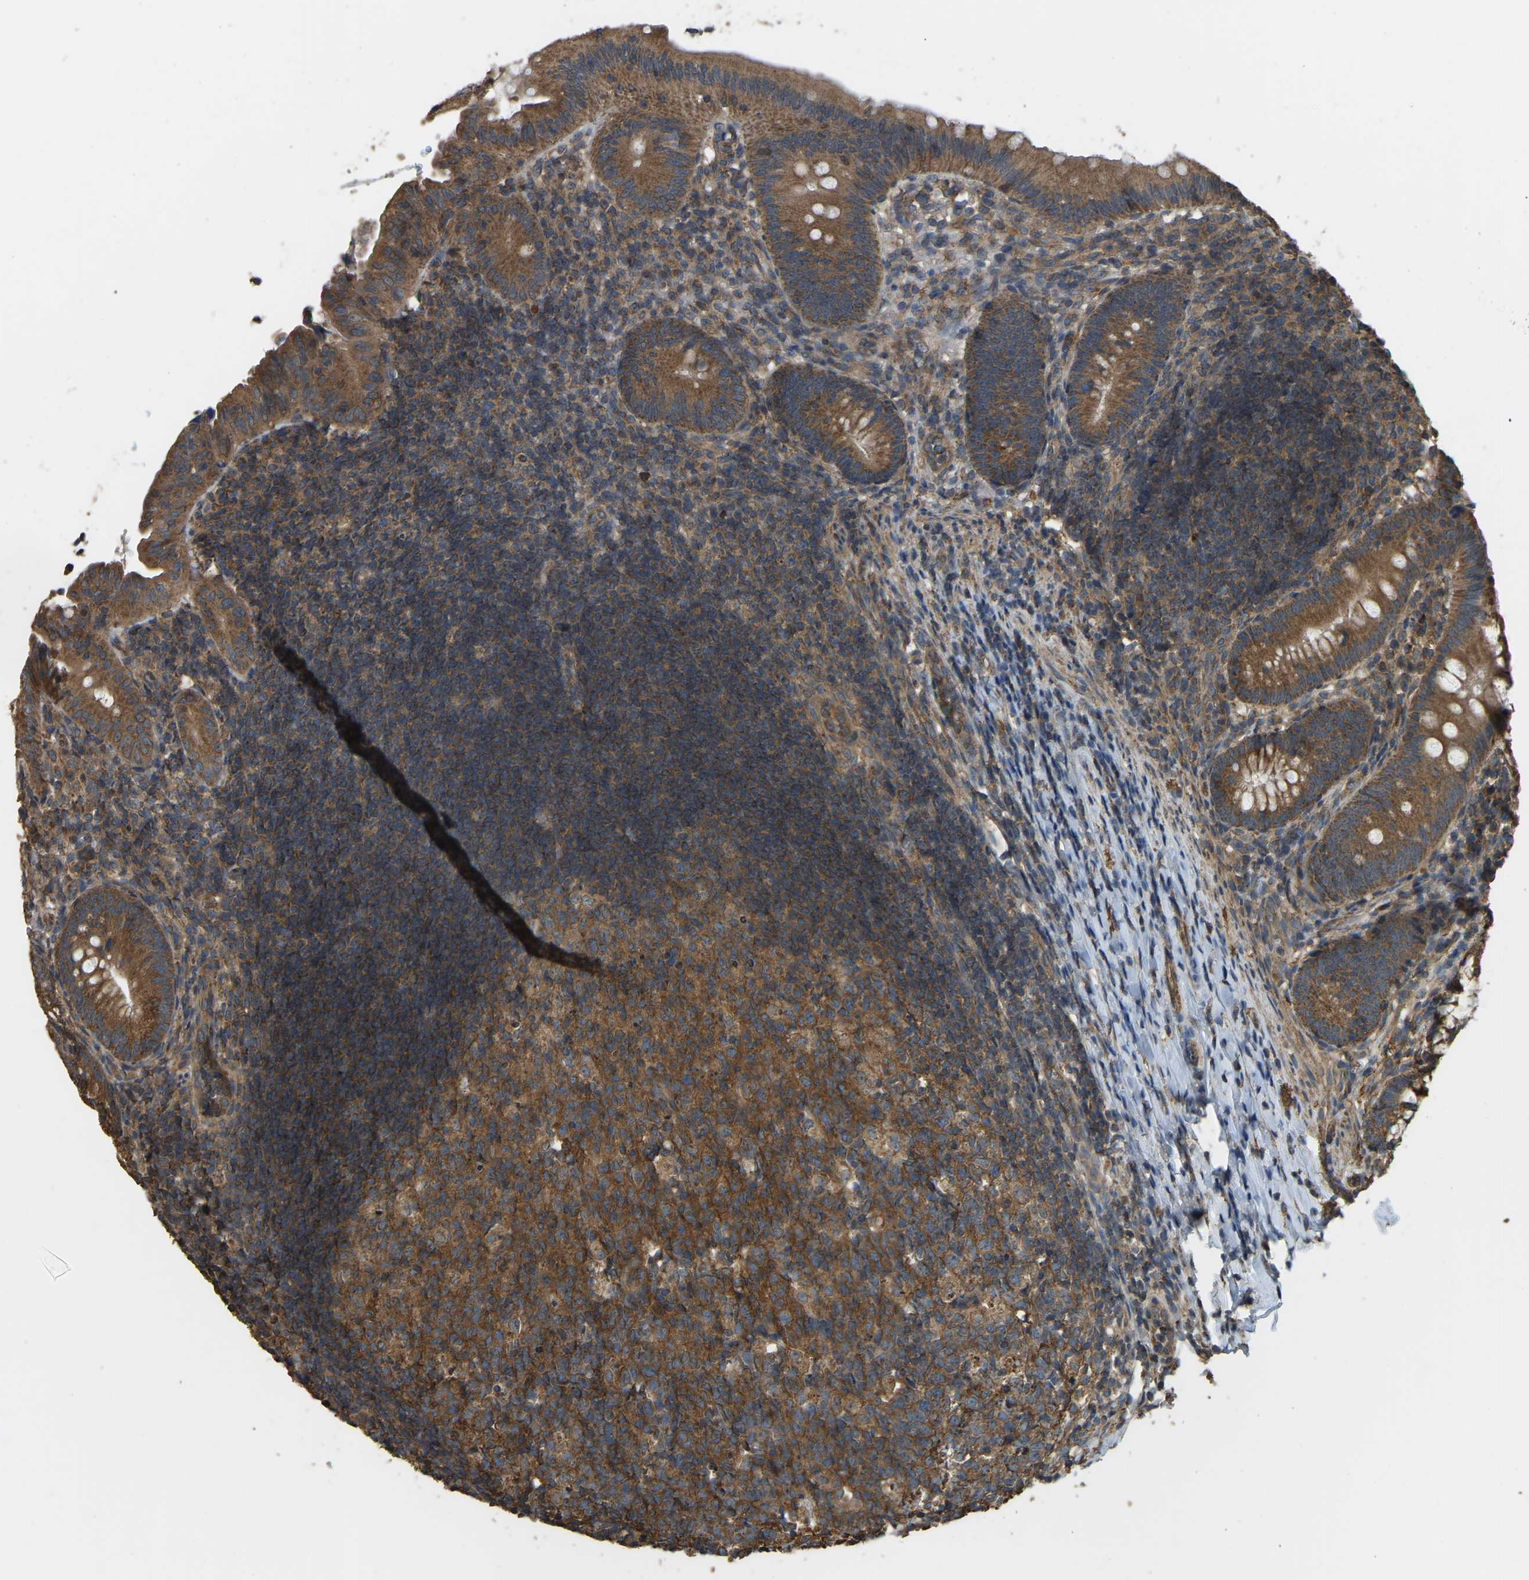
{"staining": {"intensity": "moderate", "quantity": ">75%", "location": "cytoplasmic/membranous"}, "tissue": "appendix", "cell_type": "Glandular cells", "image_type": "normal", "snomed": [{"axis": "morphology", "description": "Normal tissue, NOS"}, {"axis": "topography", "description": "Appendix"}], "caption": "A micrograph of appendix stained for a protein exhibits moderate cytoplasmic/membranous brown staining in glandular cells.", "gene": "GNG2", "patient": {"sex": "male", "age": 1}}